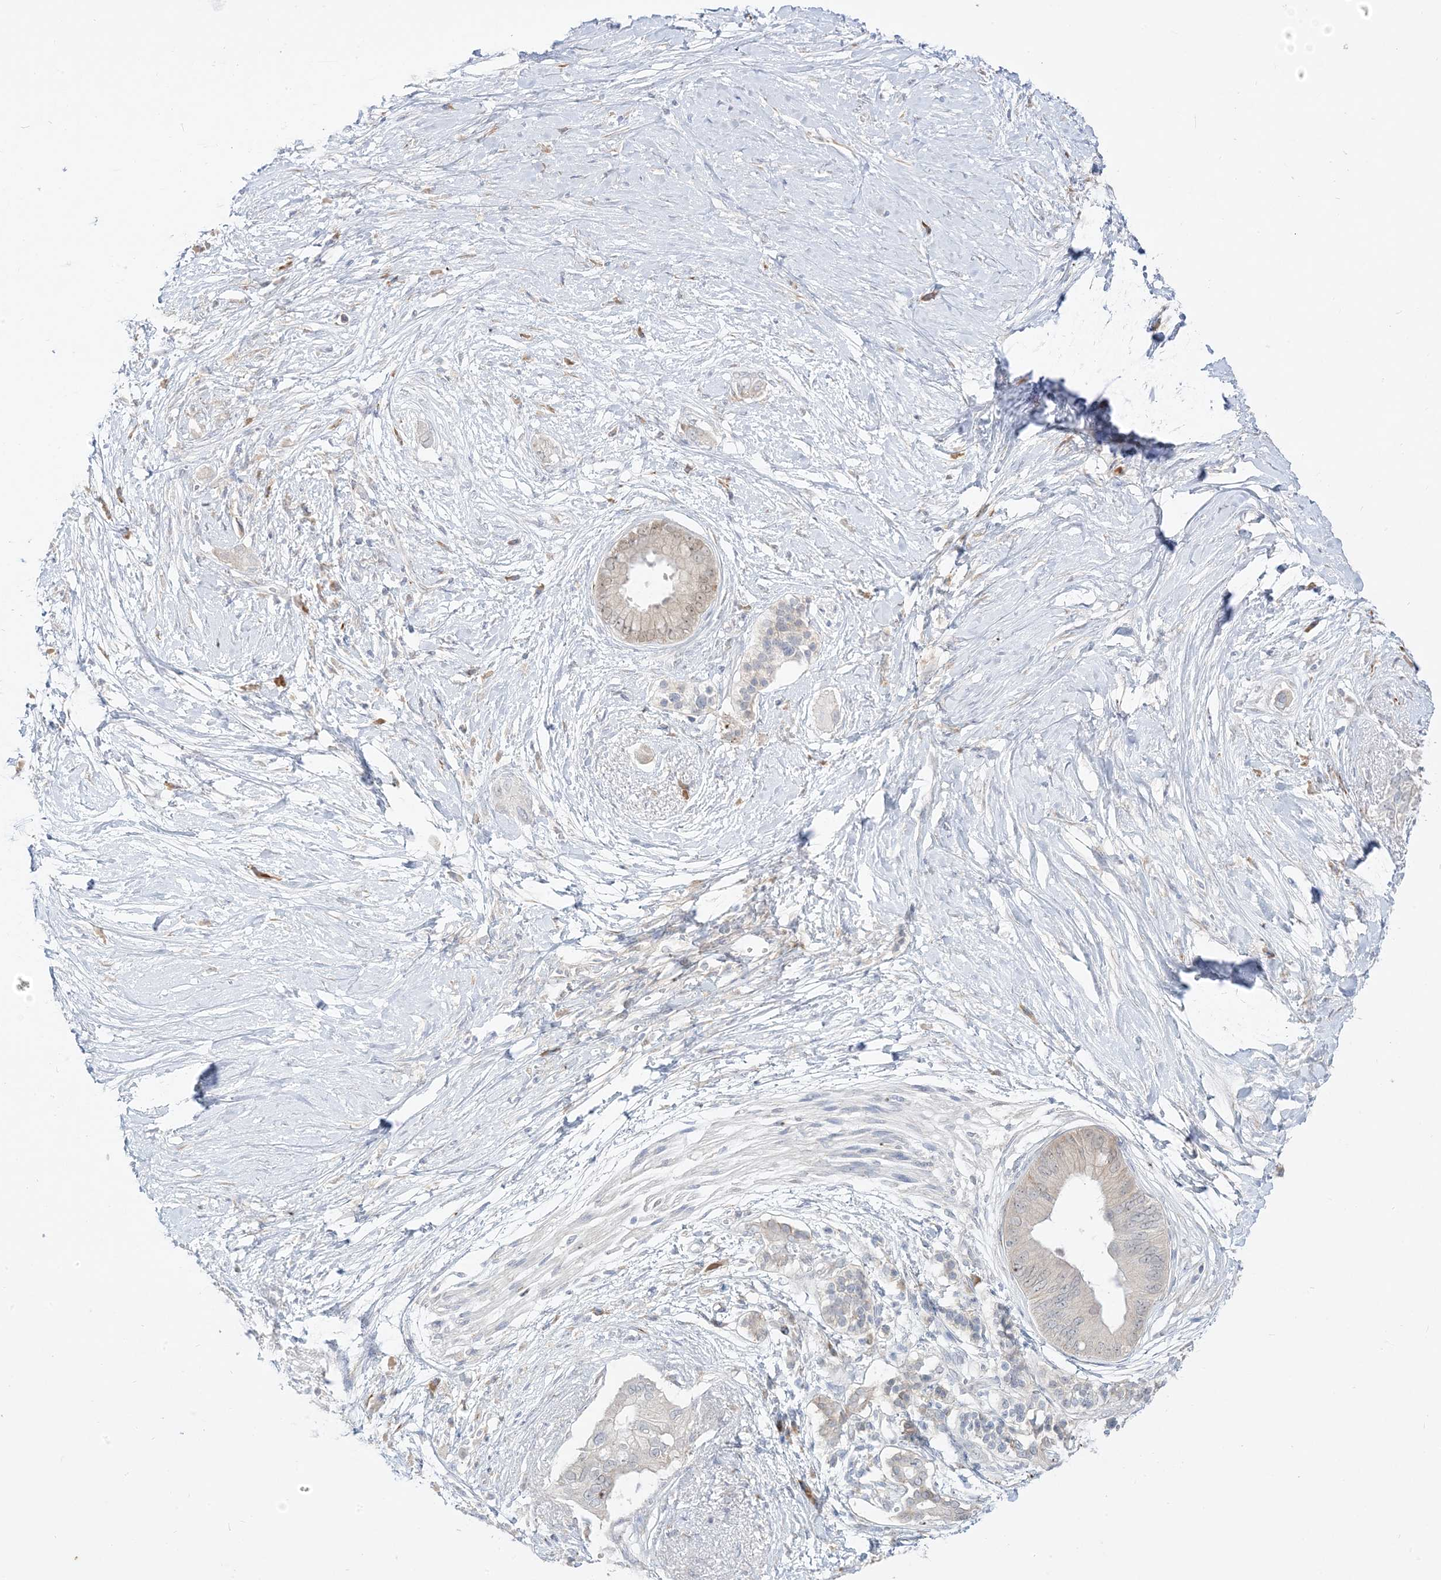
{"staining": {"intensity": "negative", "quantity": "none", "location": "none"}, "tissue": "pancreatic cancer", "cell_type": "Tumor cells", "image_type": "cancer", "snomed": [{"axis": "morphology", "description": "Normal tissue, NOS"}, {"axis": "morphology", "description": "Adenocarcinoma, NOS"}, {"axis": "topography", "description": "Pancreas"}, {"axis": "topography", "description": "Peripheral nerve tissue"}], "caption": "DAB immunohistochemical staining of pancreatic adenocarcinoma exhibits no significant expression in tumor cells. Nuclei are stained in blue.", "gene": "LOXL3", "patient": {"sex": "male", "age": 59}}